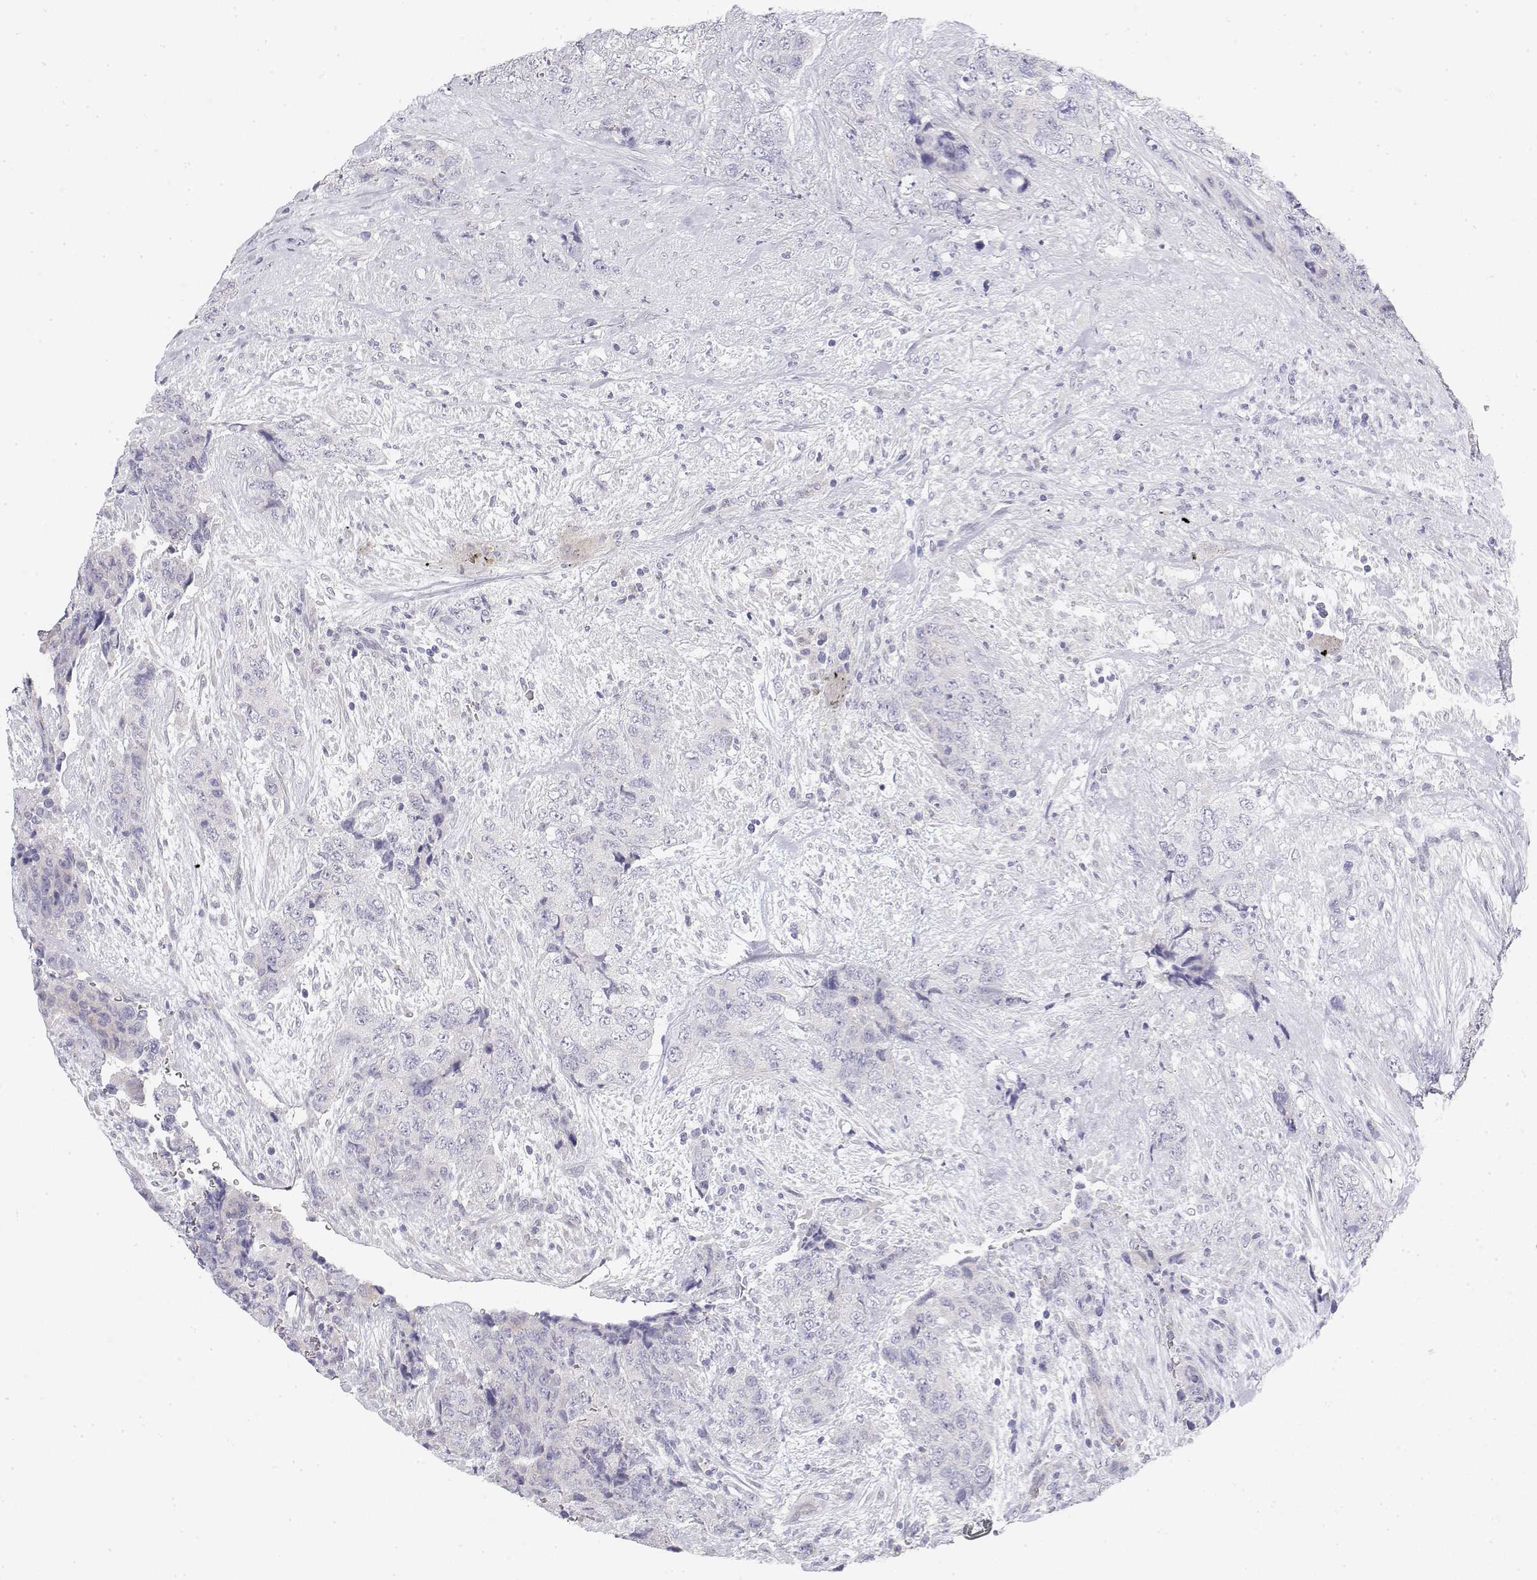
{"staining": {"intensity": "negative", "quantity": "none", "location": "none"}, "tissue": "urothelial cancer", "cell_type": "Tumor cells", "image_type": "cancer", "snomed": [{"axis": "morphology", "description": "Urothelial carcinoma, High grade"}, {"axis": "topography", "description": "Urinary bladder"}], "caption": "This is an immunohistochemistry (IHC) photomicrograph of human urothelial cancer. There is no expression in tumor cells.", "gene": "MISP", "patient": {"sex": "female", "age": 78}}